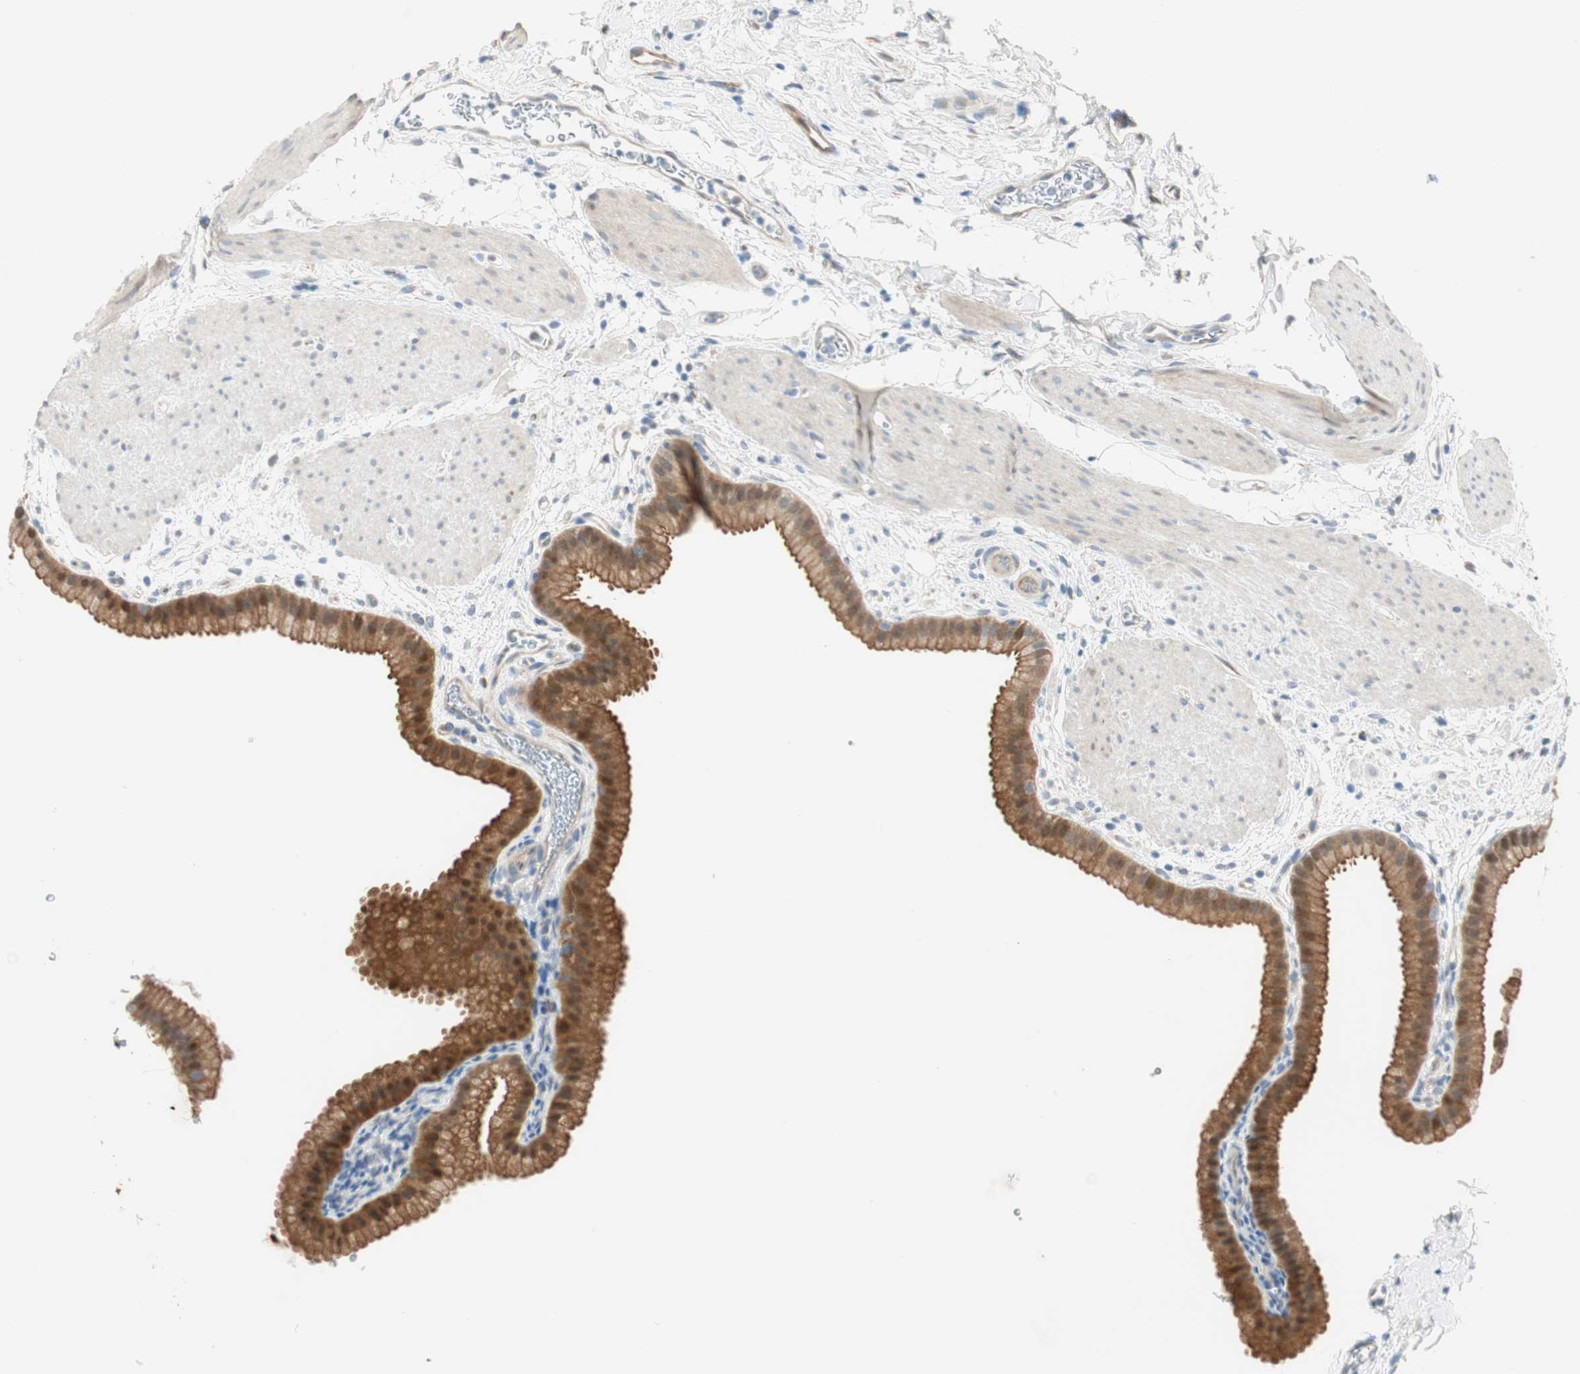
{"staining": {"intensity": "strong", "quantity": ">75%", "location": "cytoplasmic/membranous,nuclear"}, "tissue": "gallbladder", "cell_type": "Glandular cells", "image_type": "normal", "snomed": [{"axis": "morphology", "description": "Normal tissue, NOS"}, {"axis": "topography", "description": "Gallbladder"}], "caption": "Immunohistochemistry (IHC) of unremarkable gallbladder reveals high levels of strong cytoplasmic/membranous,nuclear expression in approximately >75% of glandular cells.", "gene": "CDK3", "patient": {"sex": "female", "age": 64}}